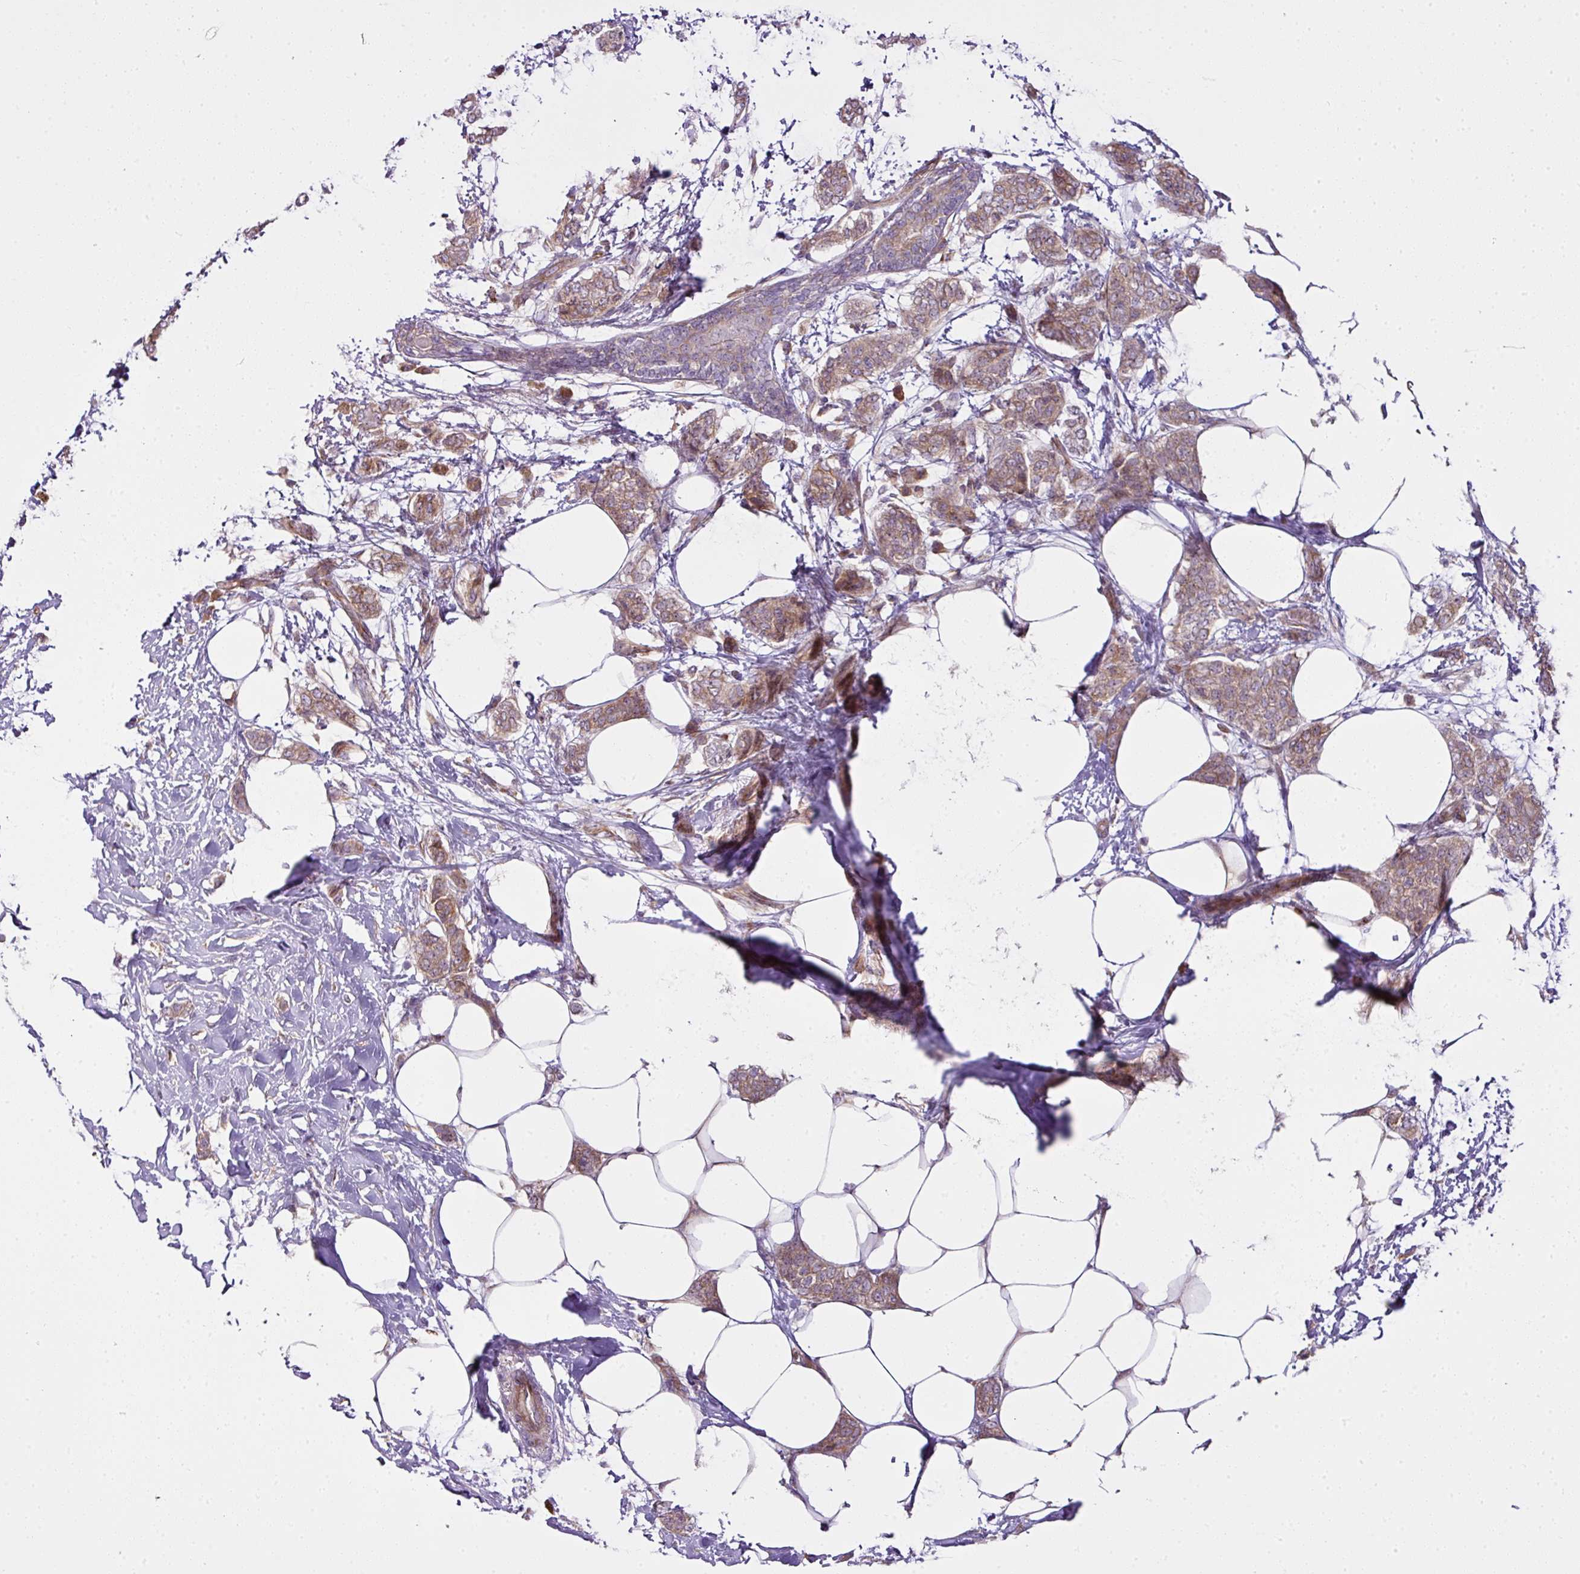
{"staining": {"intensity": "weak", "quantity": ">75%", "location": "cytoplasmic/membranous"}, "tissue": "breast cancer", "cell_type": "Tumor cells", "image_type": "cancer", "snomed": [{"axis": "morphology", "description": "Duct carcinoma"}, {"axis": "topography", "description": "Breast"}], "caption": "IHC micrograph of neoplastic tissue: breast infiltrating ductal carcinoma stained using immunohistochemistry (IHC) displays low levels of weak protein expression localized specifically in the cytoplasmic/membranous of tumor cells, appearing as a cytoplasmic/membranous brown color.", "gene": "COX18", "patient": {"sex": "female", "age": 72}}